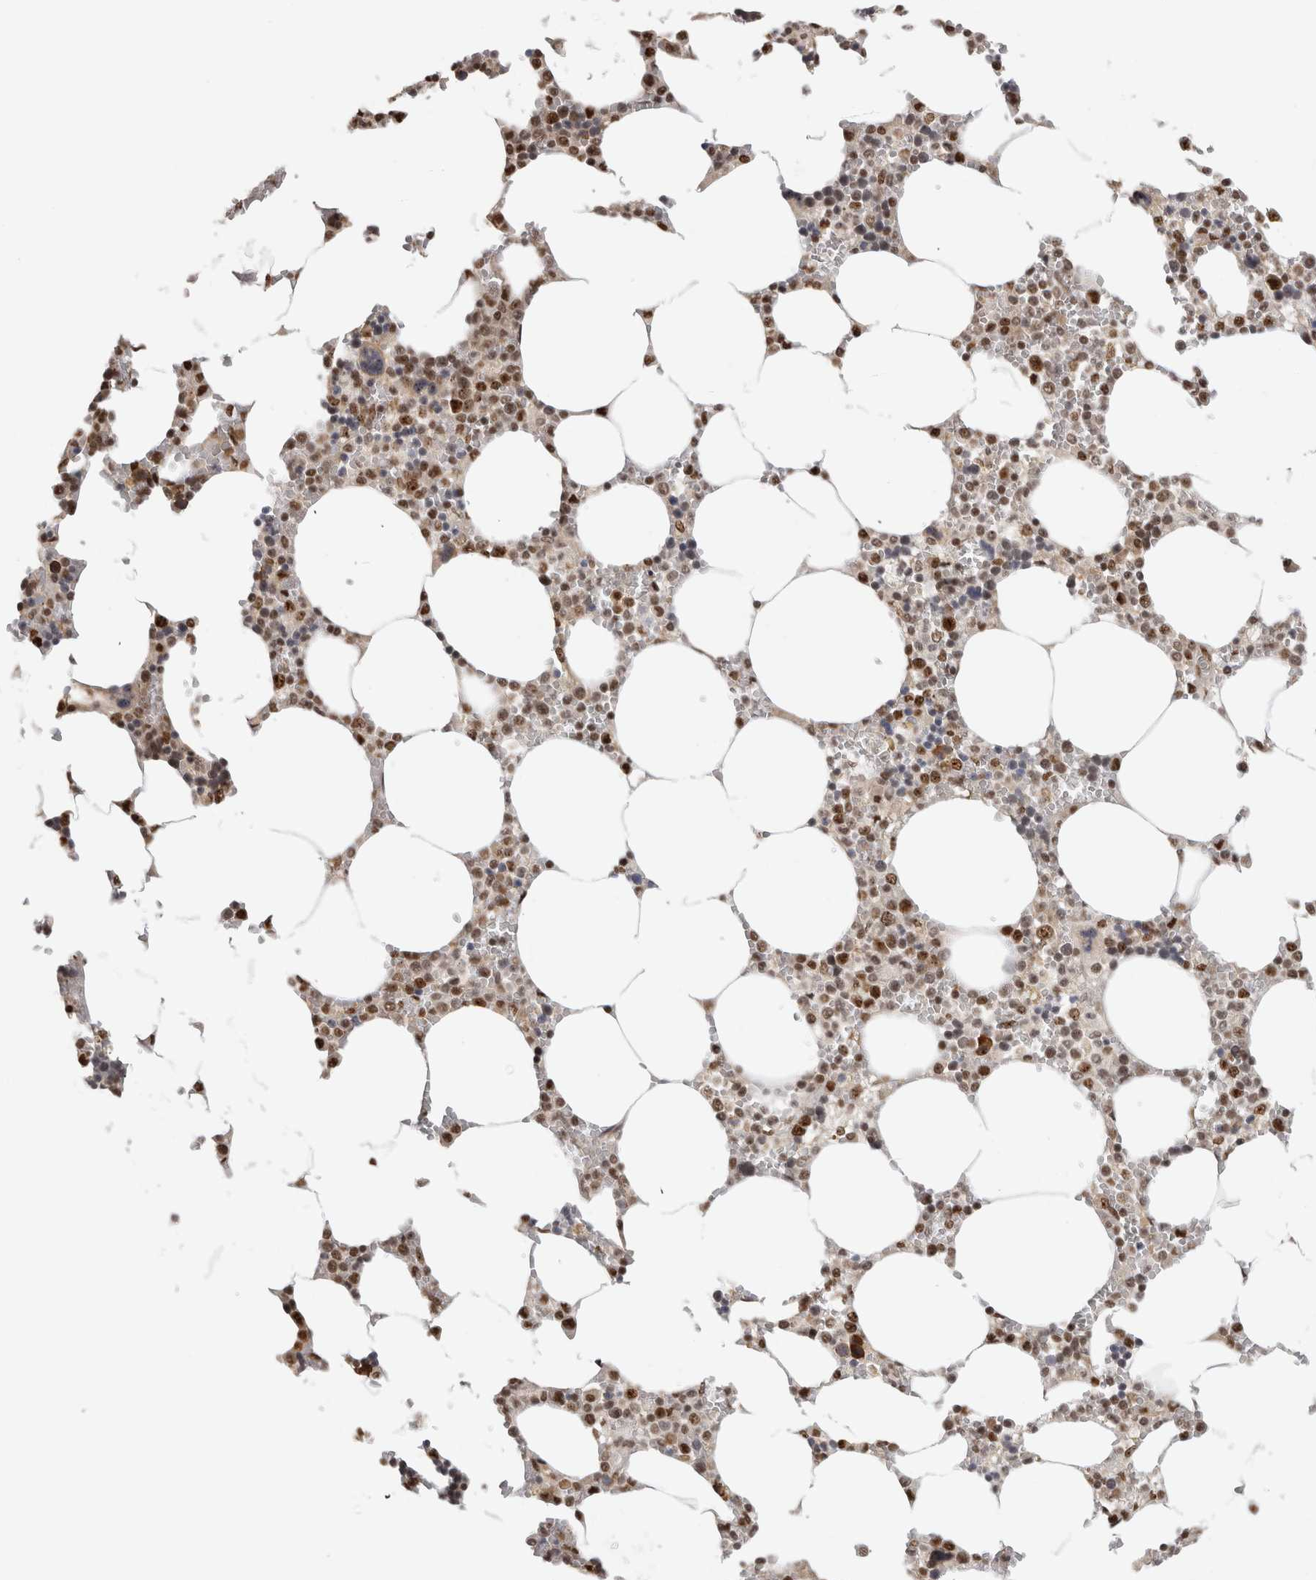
{"staining": {"intensity": "moderate", "quantity": ">75%", "location": "nuclear"}, "tissue": "bone marrow", "cell_type": "Hematopoietic cells", "image_type": "normal", "snomed": [{"axis": "morphology", "description": "Normal tissue, NOS"}, {"axis": "topography", "description": "Bone marrow"}], "caption": "The micrograph exhibits staining of benign bone marrow, revealing moderate nuclear protein positivity (brown color) within hematopoietic cells.", "gene": "EBNA1BP2", "patient": {"sex": "male", "age": 70}}